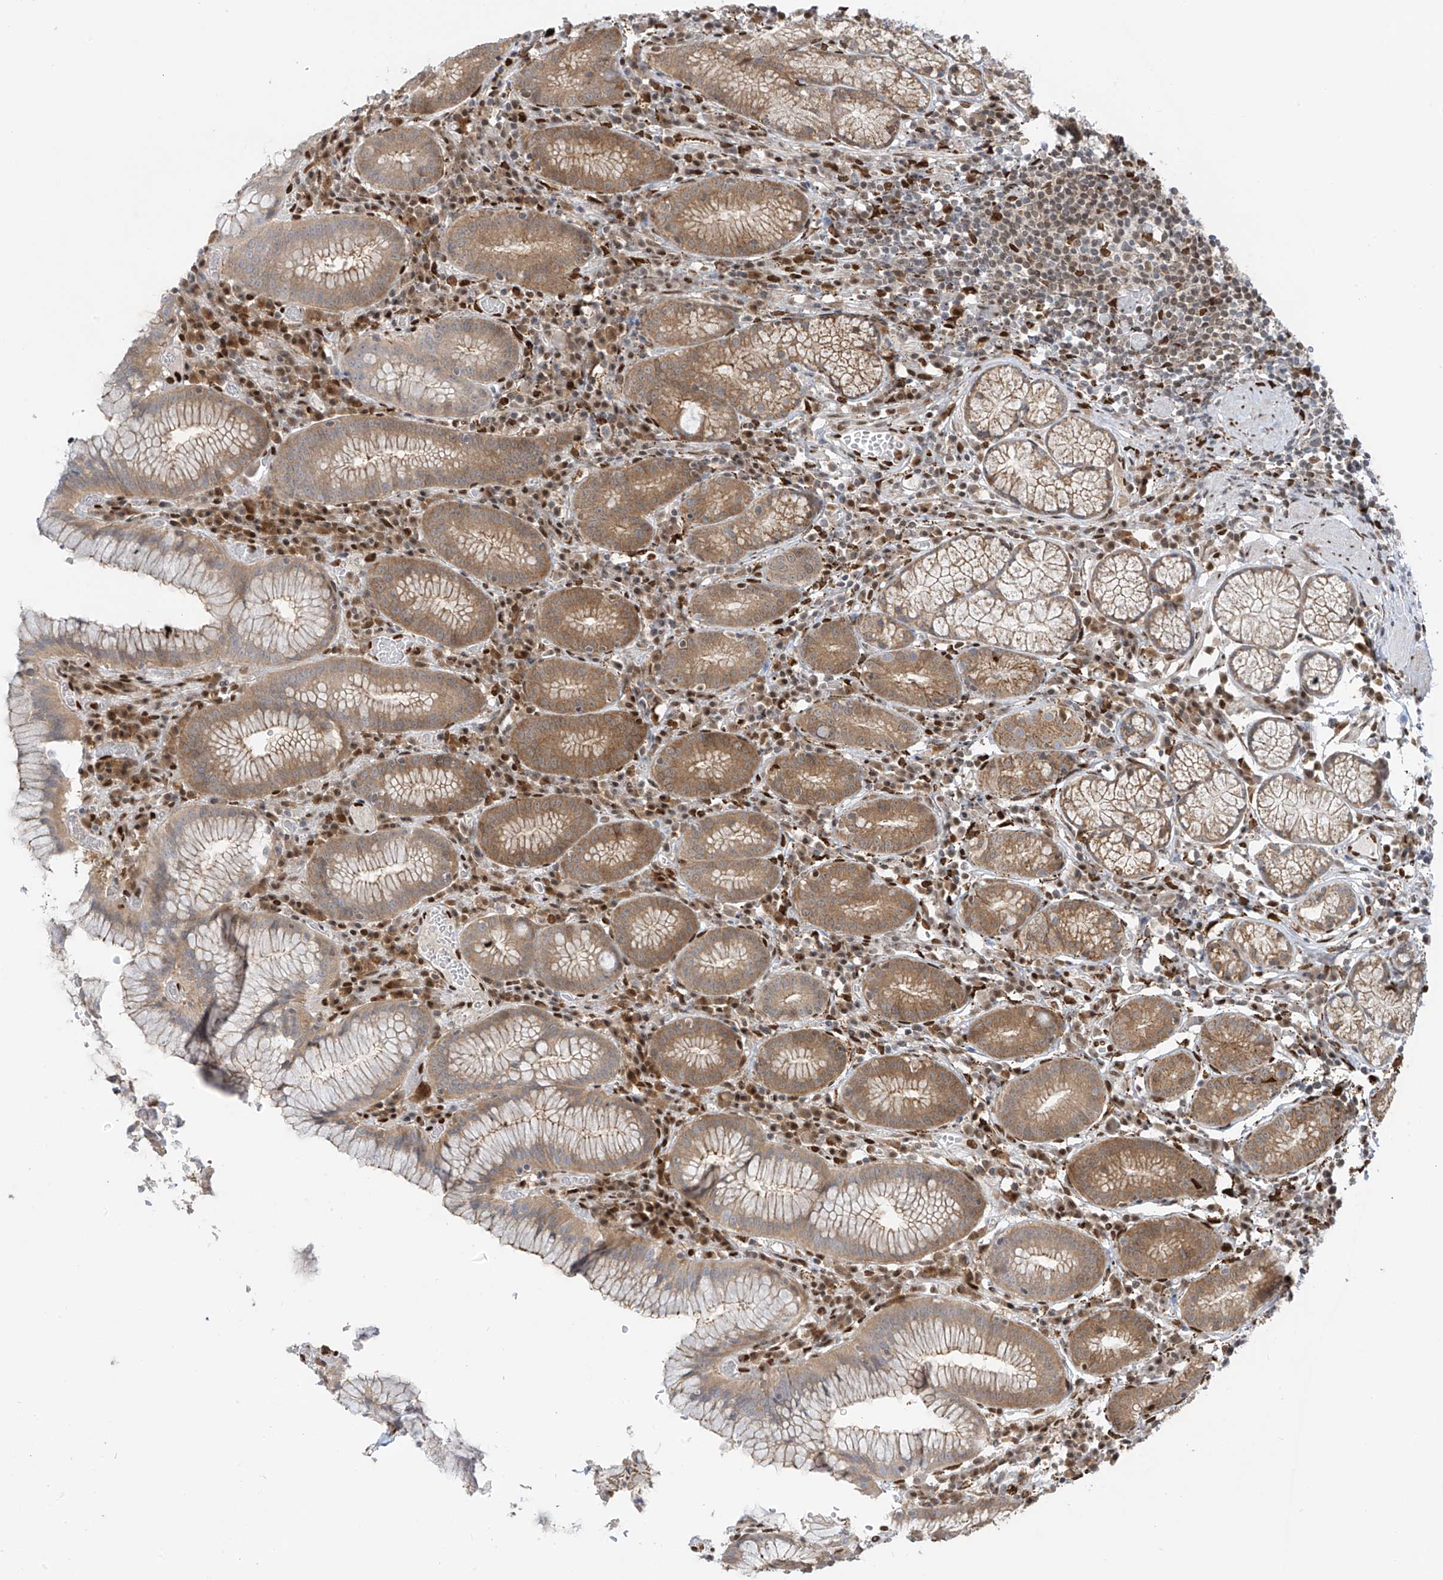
{"staining": {"intensity": "moderate", "quantity": "25%-75%", "location": "cytoplasmic/membranous"}, "tissue": "stomach", "cell_type": "Glandular cells", "image_type": "normal", "snomed": [{"axis": "morphology", "description": "Normal tissue, NOS"}, {"axis": "topography", "description": "Stomach"}], "caption": "Glandular cells demonstrate medium levels of moderate cytoplasmic/membranous expression in about 25%-75% of cells in benign human stomach. Ihc stains the protein of interest in brown and the nuclei are stained blue.", "gene": "PM20D2", "patient": {"sex": "male", "age": 55}}